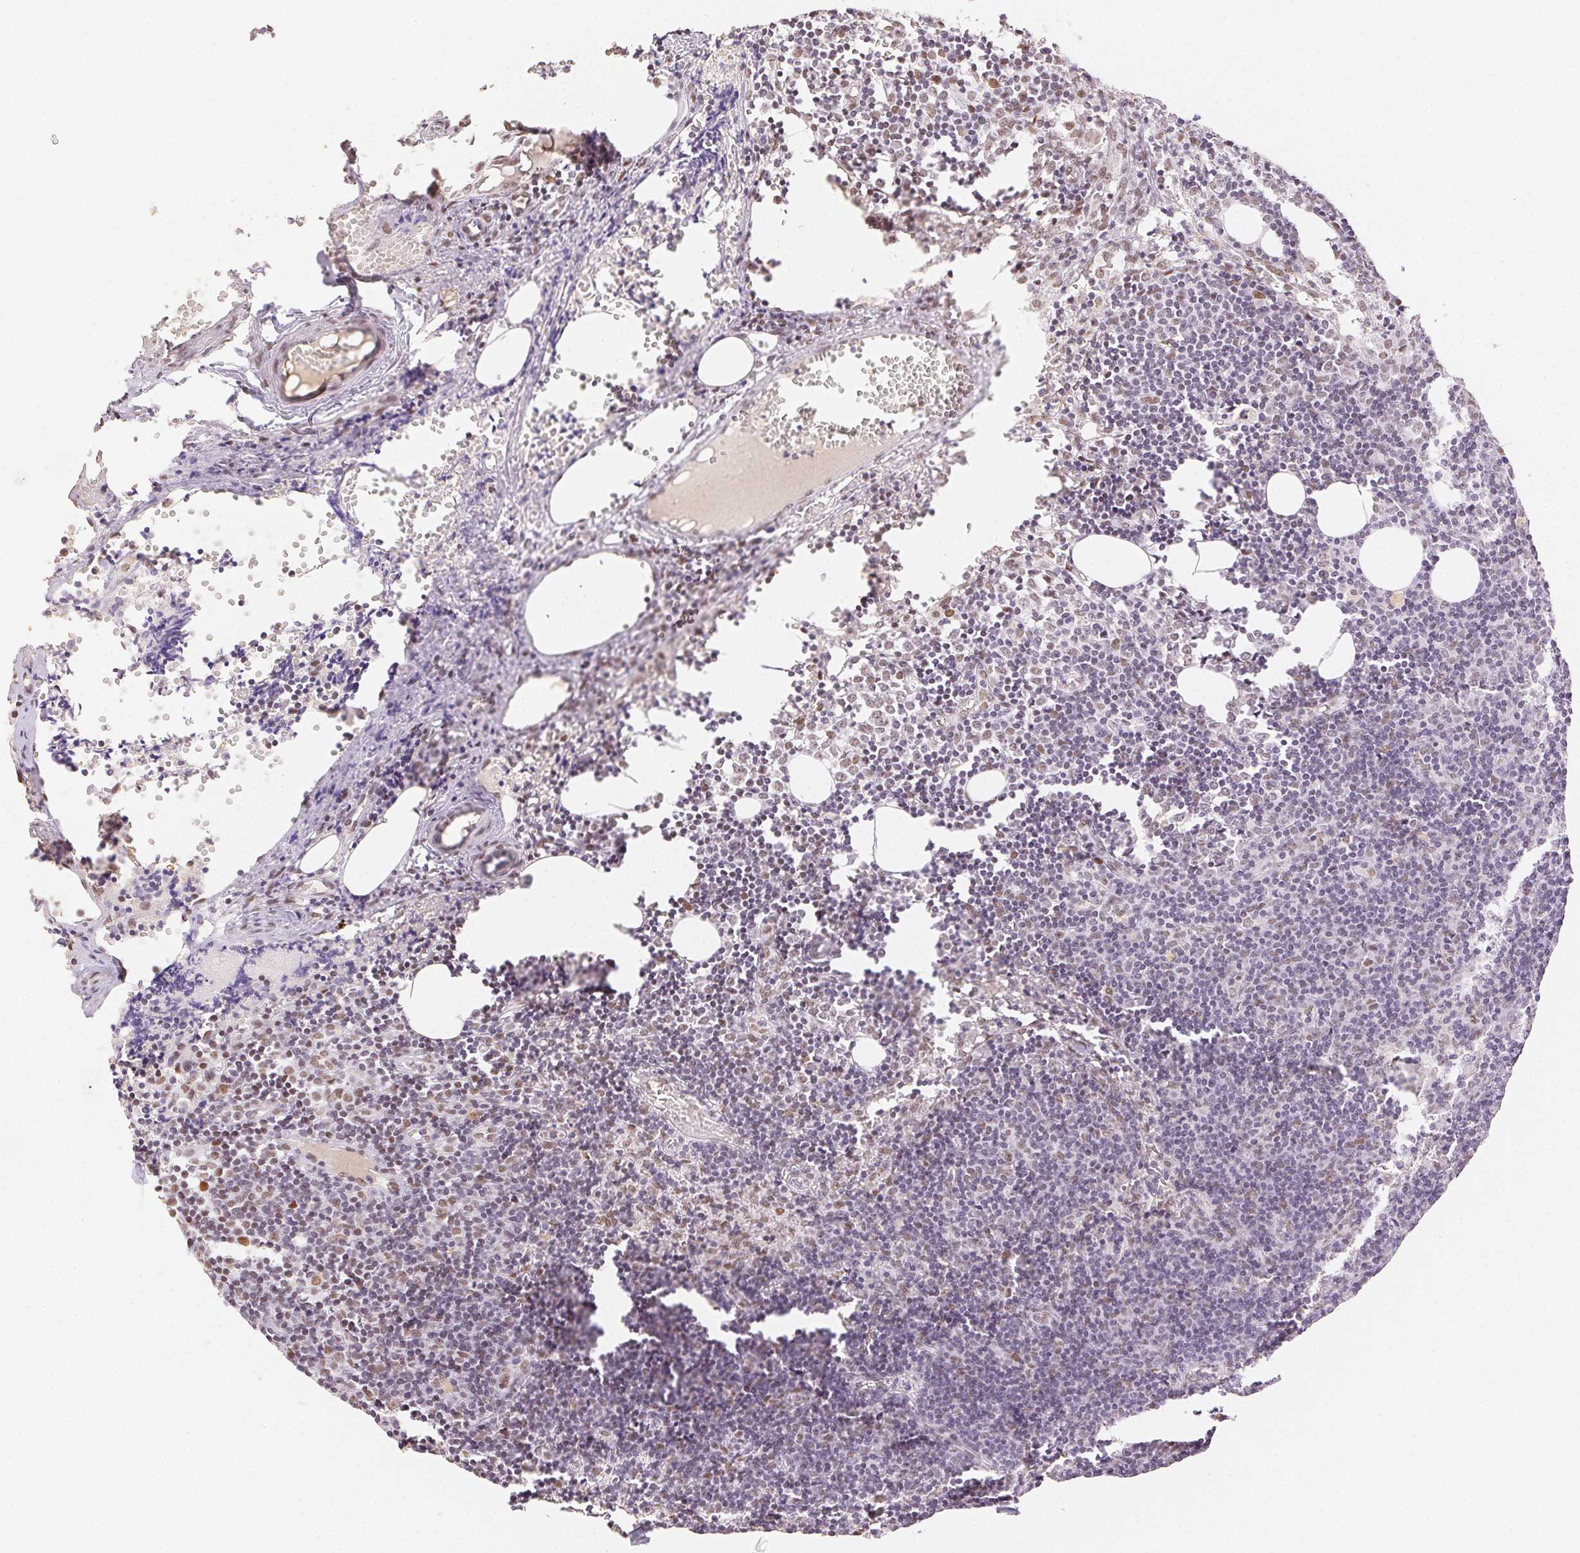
{"staining": {"intensity": "moderate", "quantity": "25%-75%", "location": "nuclear"}, "tissue": "lymph node", "cell_type": "Germinal center cells", "image_type": "normal", "snomed": [{"axis": "morphology", "description": "Normal tissue, NOS"}, {"axis": "topography", "description": "Lymph node"}], "caption": "Immunohistochemical staining of benign lymph node exhibits 25%-75% levels of moderate nuclear protein expression in approximately 25%-75% of germinal center cells. (Brightfield microscopy of DAB IHC at high magnification).", "gene": "H2AZ1", "patient": {"sex": "female", "age": 41}}